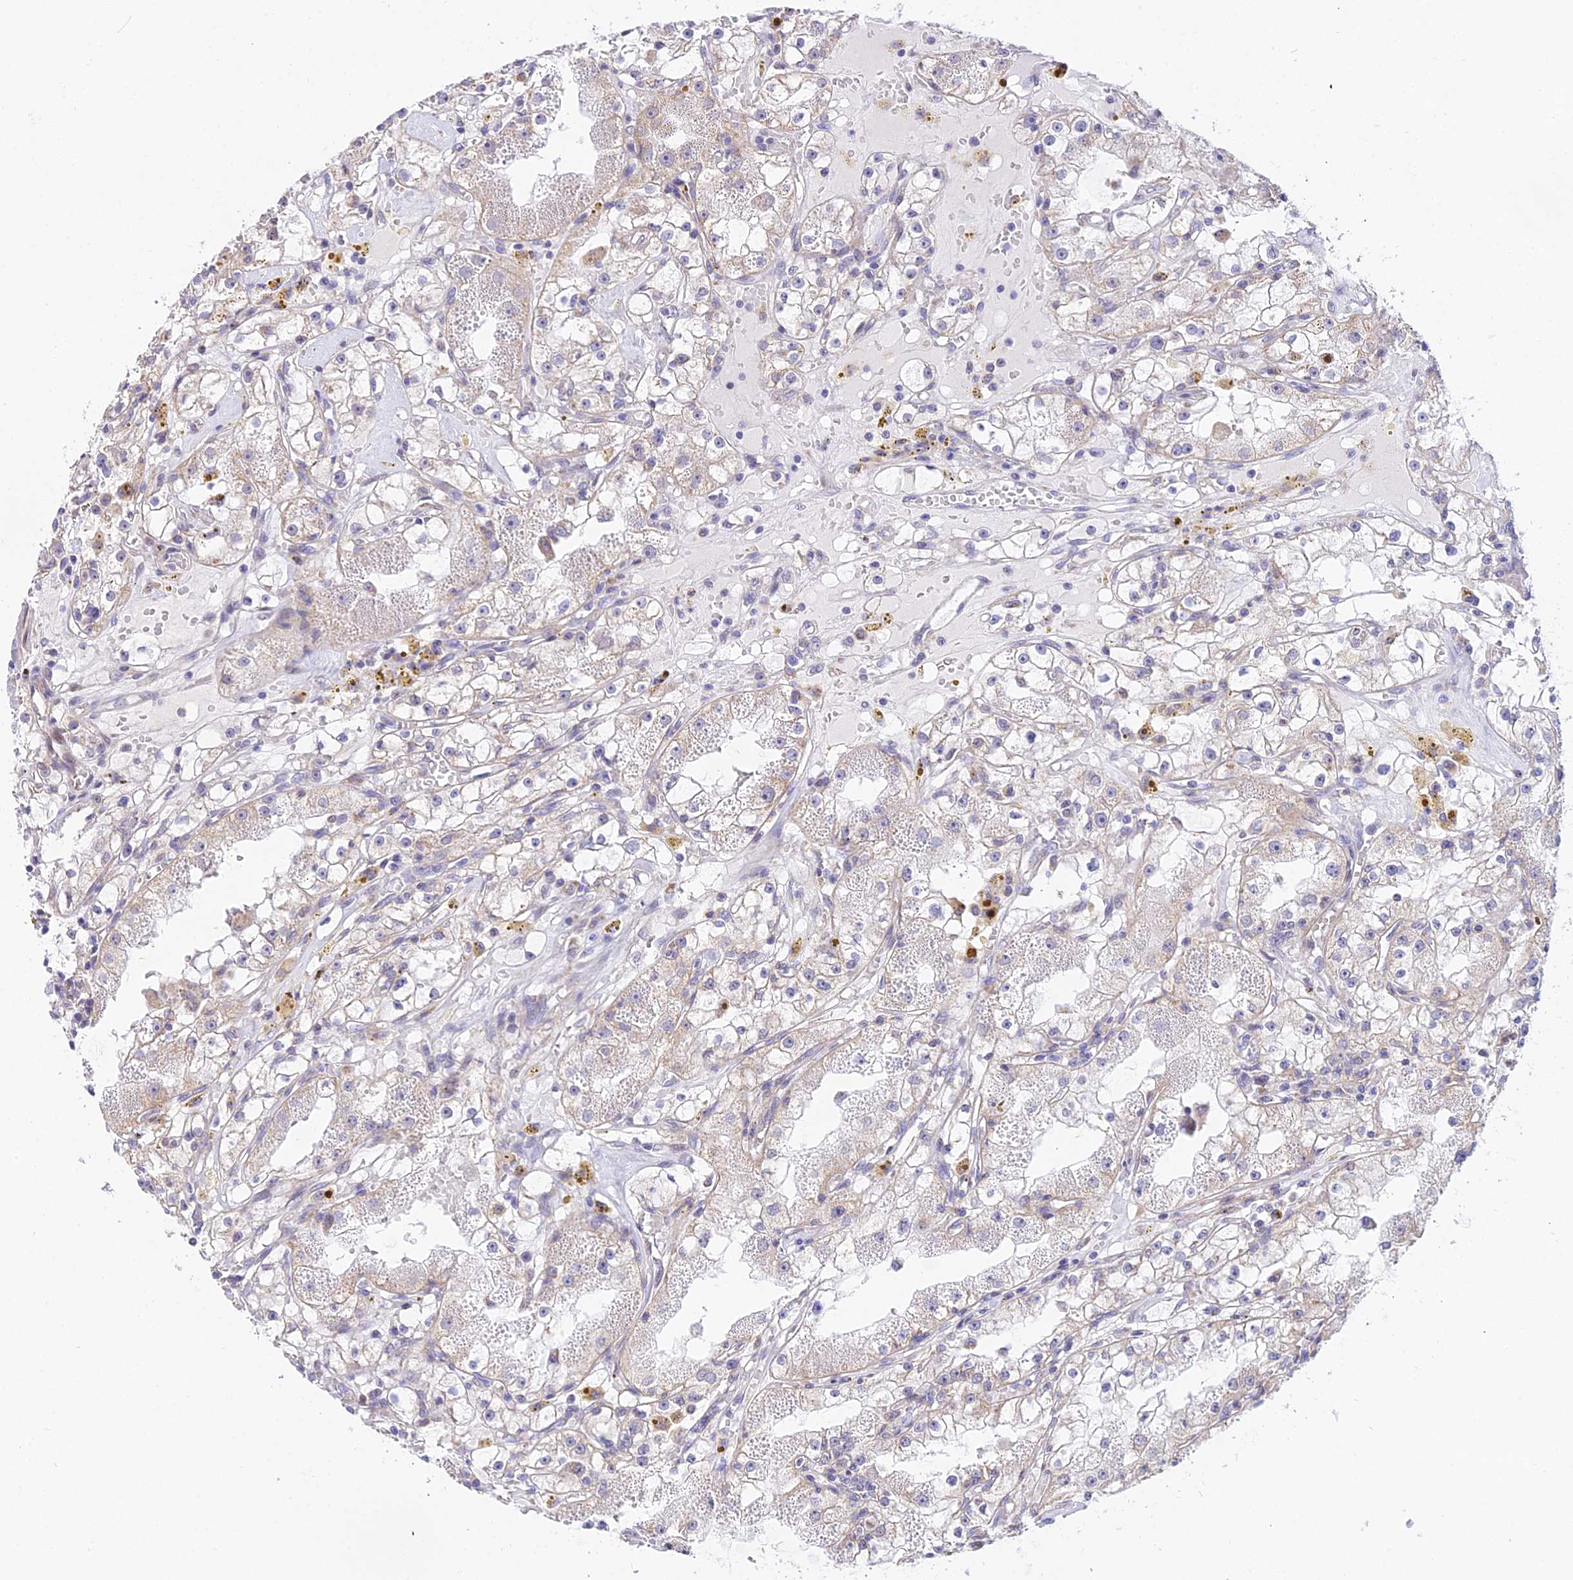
{"staining": {"intensity": "negative", "quantity": "none", "location": "none"}, "tissue": "renal cancer", "cell_type": "Tumor cells", "image_type": "cancer", "snomed": [{"axis": "morphology", "description": "Adenocarcinoma, NOS"}, {"axis": "topography", "description": "Kidney"}], "caption": "The immunohistochemistry photomicrograph has no significant expression in tumor cells of renal adenocarcinoma tissue.", "gene": "ATP5PB", "patient": {"sex": "male", "age": 56}}